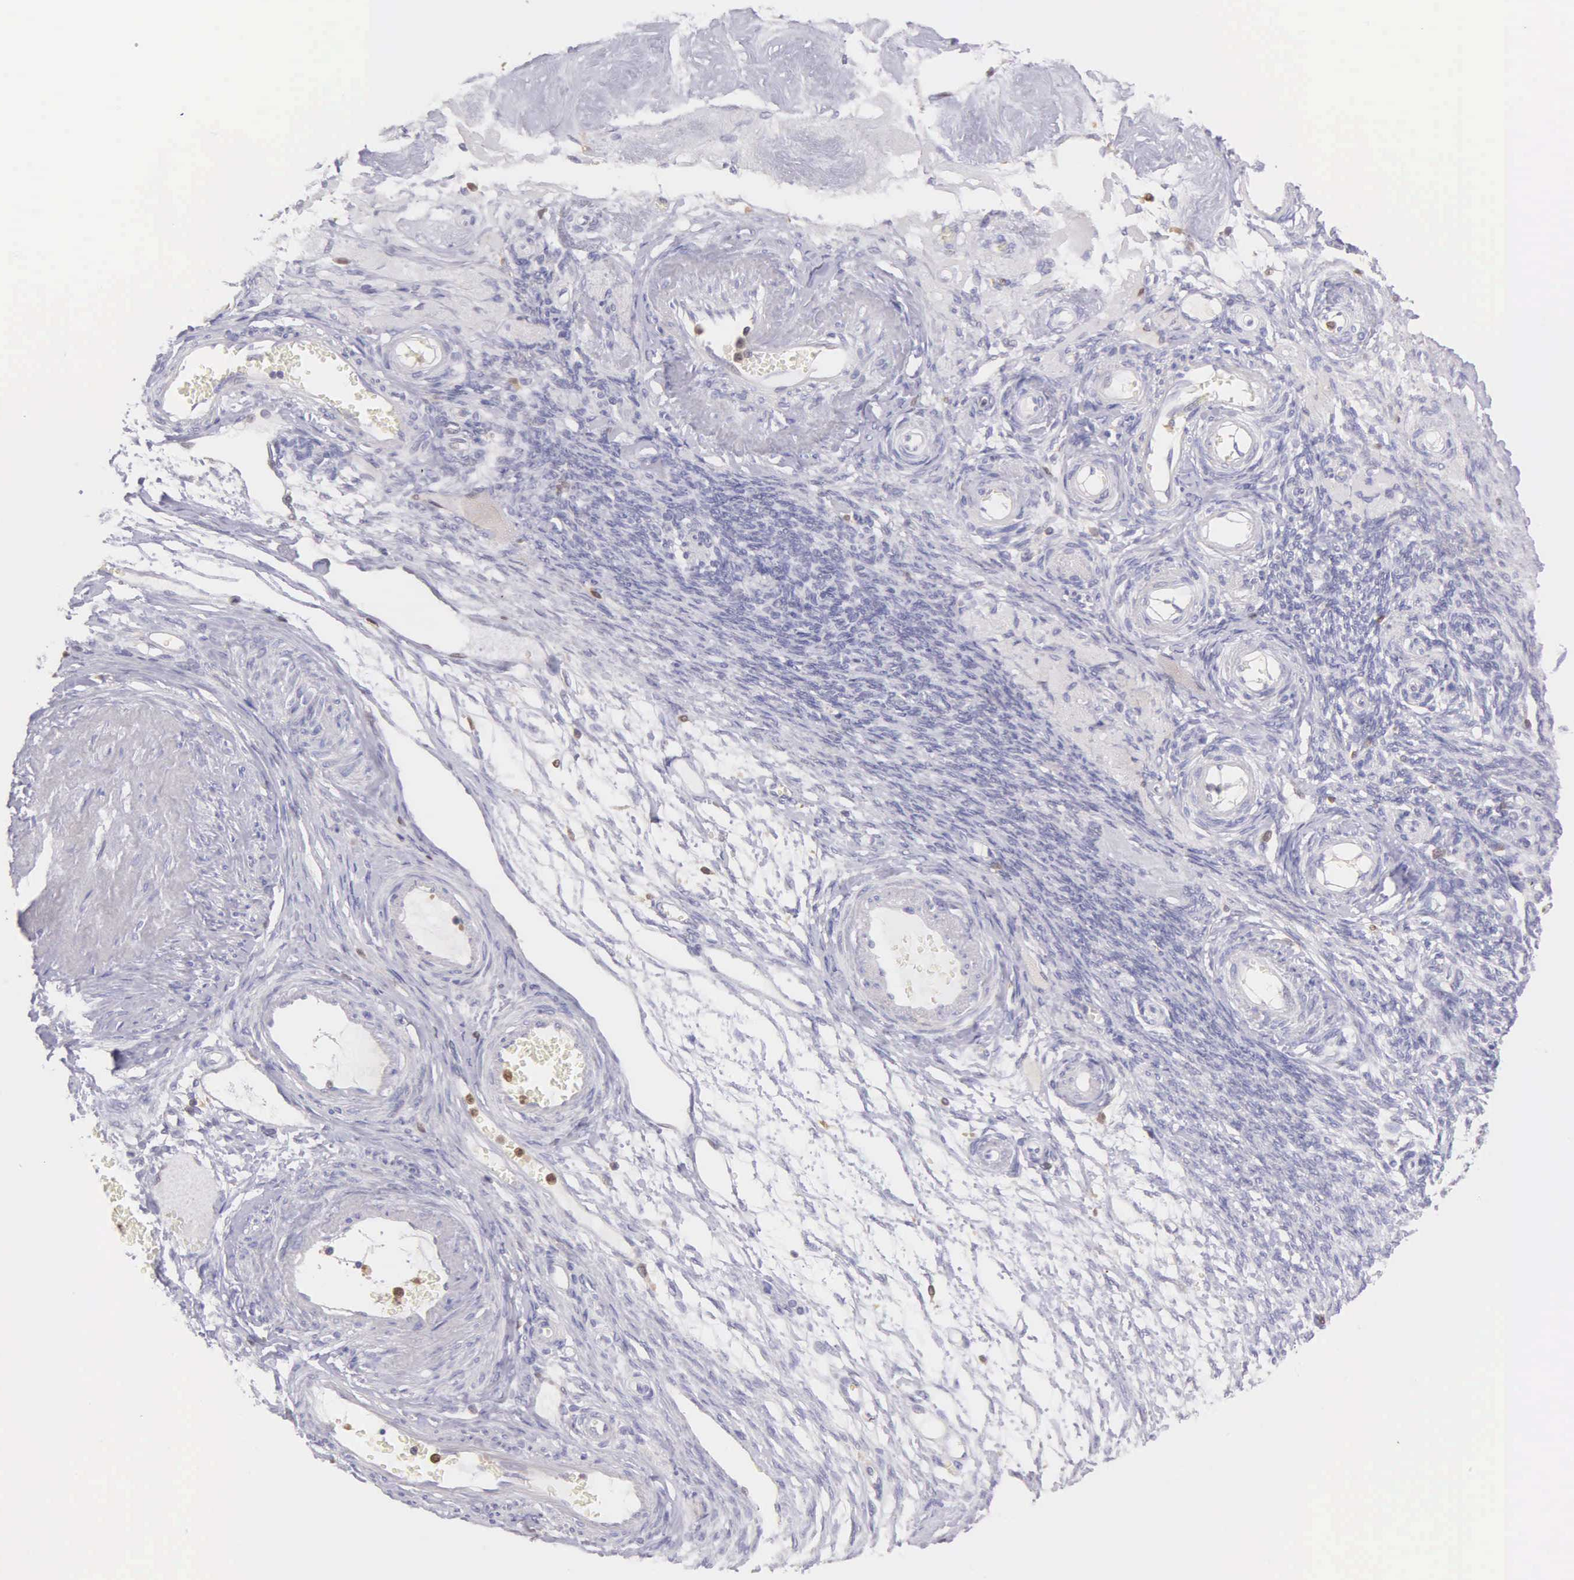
{"staining": {"intensity": "weak", "quantity": "25%-75%", "location": "cytoplasmic/membranous"}, "tissue": "ovarian cancer", "cell_type": "Tumor cells", "image_type": "cancer", "snomed": [{"axis": "morphology", "description": "Cystadenocarcinoma, mucinous, NOS"}, {"axis": "topography", "description": "Ovary"}], "caption": "High-magnification brightfield microscopy of ovarian cancer (mucinous cystadenocarcinoma) stained with DAB (3,3'-diaminobenzidine) (brown) and counterstained with hematoxylin (blue). tumor cells exhibit weak cytoplasmic/membranous expression is appreciated in about25%-75% of cells.", "gene": "BID", "patient": {"sex": "female", "age": 57}}